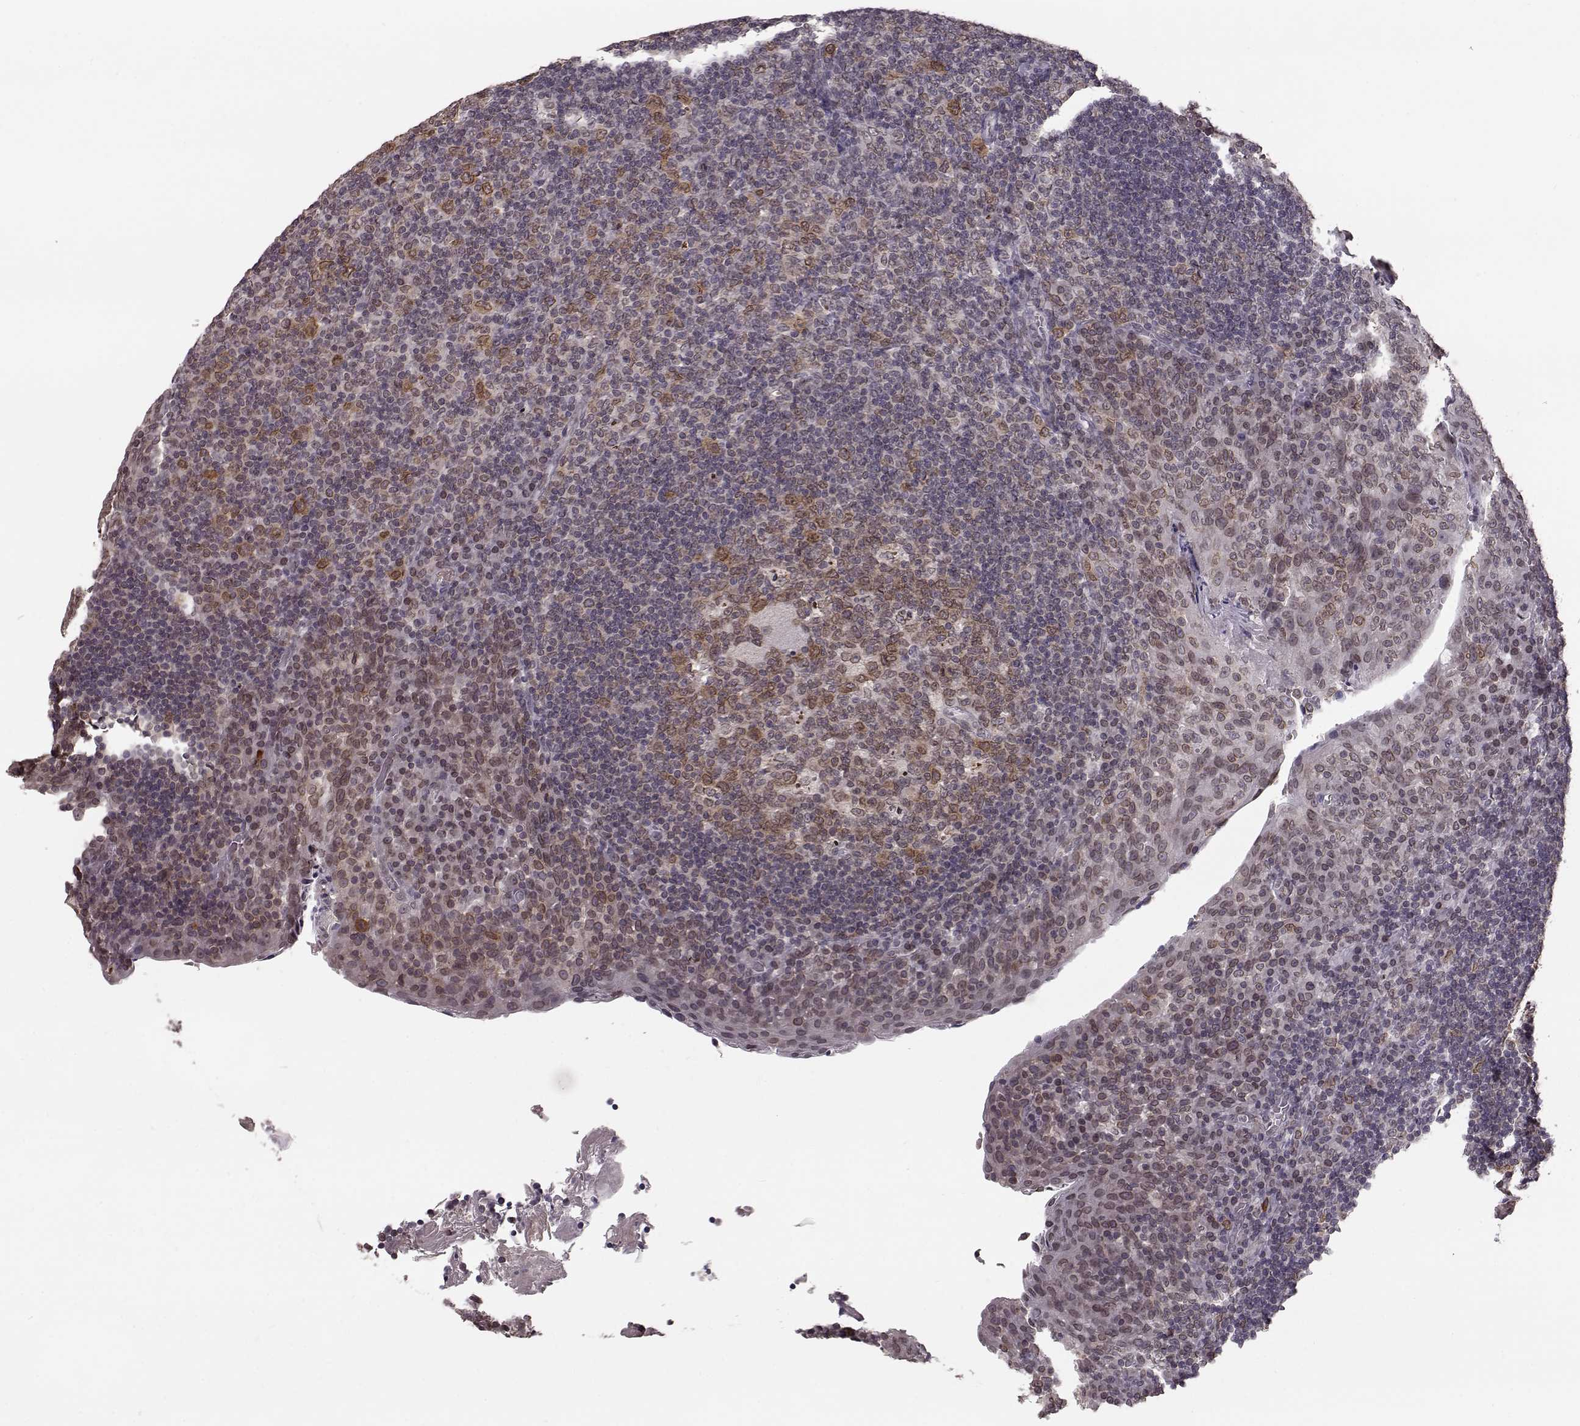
{"staining": {"intensity": "moderate", "quantity": "<25%", "location": "cytoplasmic/membranous,nuclear"}, "tissue": "tonsil", "cell_type": "Germinal center cells", "image_type": "normal", "snomed": [{"axis": "morphology", "description": "Normal tissue, NOS"}, {"axis": "topography", "description": "Tonsil"}], "caption": "Tonsil stained with IHC reveals moderate cytoplasmic/membranous,nuclear positivity in approximately <25% of germinal center cells. (Stains: DAB (3,3'-diaminobenzidine) in brown, nuclei in blue, Microscopy: brightfield microscopy at high magnification).", "gene": "NUP37", "patient": {"sex": "male", "age": 17}}